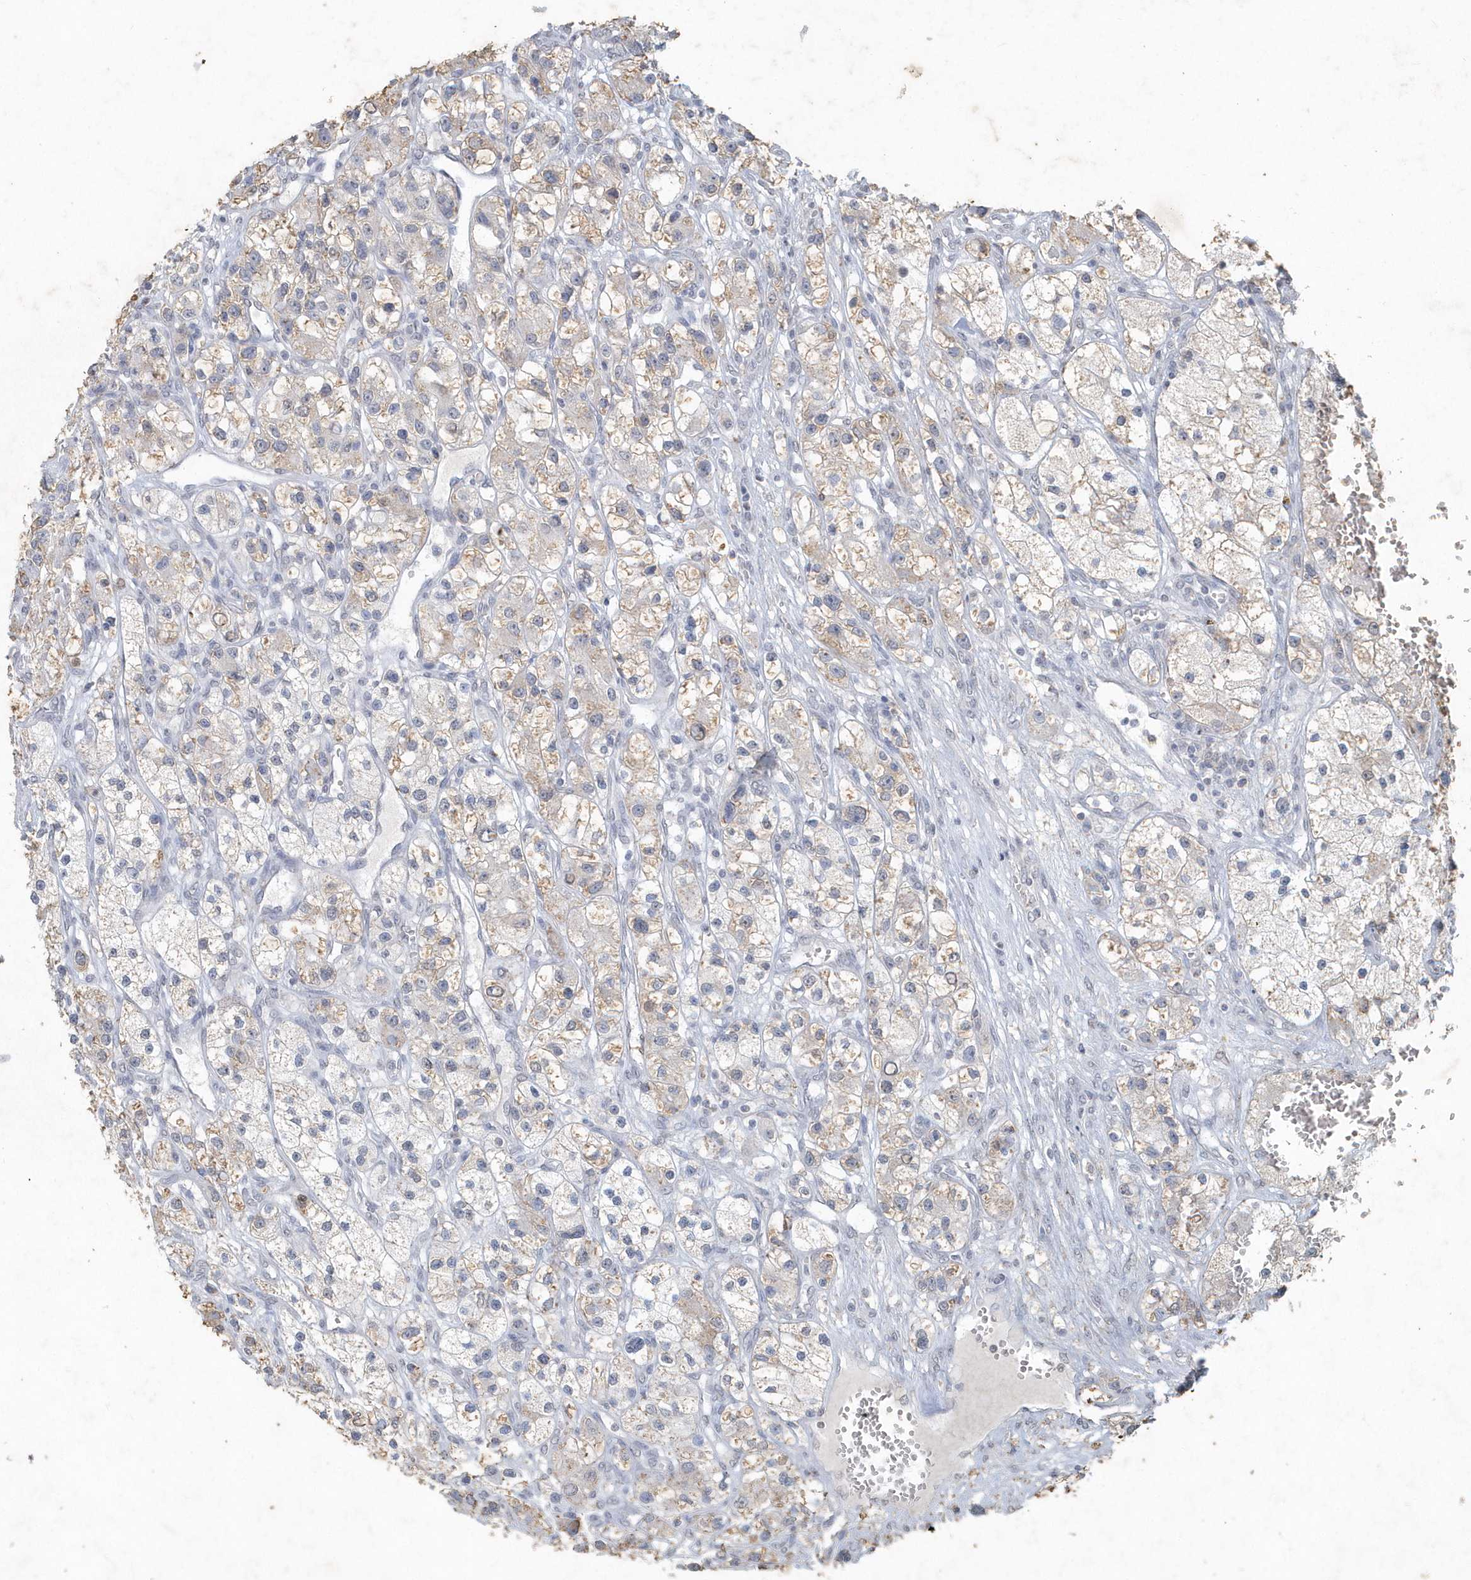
{"staining": {"intensity": "weak", "quantity": "25%-75%", "location": "cytoplasmic/membranous"}, "tissue": "renal cancer", "cell_type": "Tumor cells", "image_type": "cancer", "snomed": [{"axis": "morphology", "description": "Adenocarcinoma, NOS"}, {"axis": "topography", "description": "Kidney"}], "caption": "A high-resolution image shows immunohistochemistry staining of adenocarcinoma (renal), which displays weak cytoplasmic/membranous expression in approximately 25%-75% of tumor cells. (DAB IHC with brightfield microscopy, high magnification).", "gene": "PDCD1", "patient": {"sex": "female", "age": 57}}